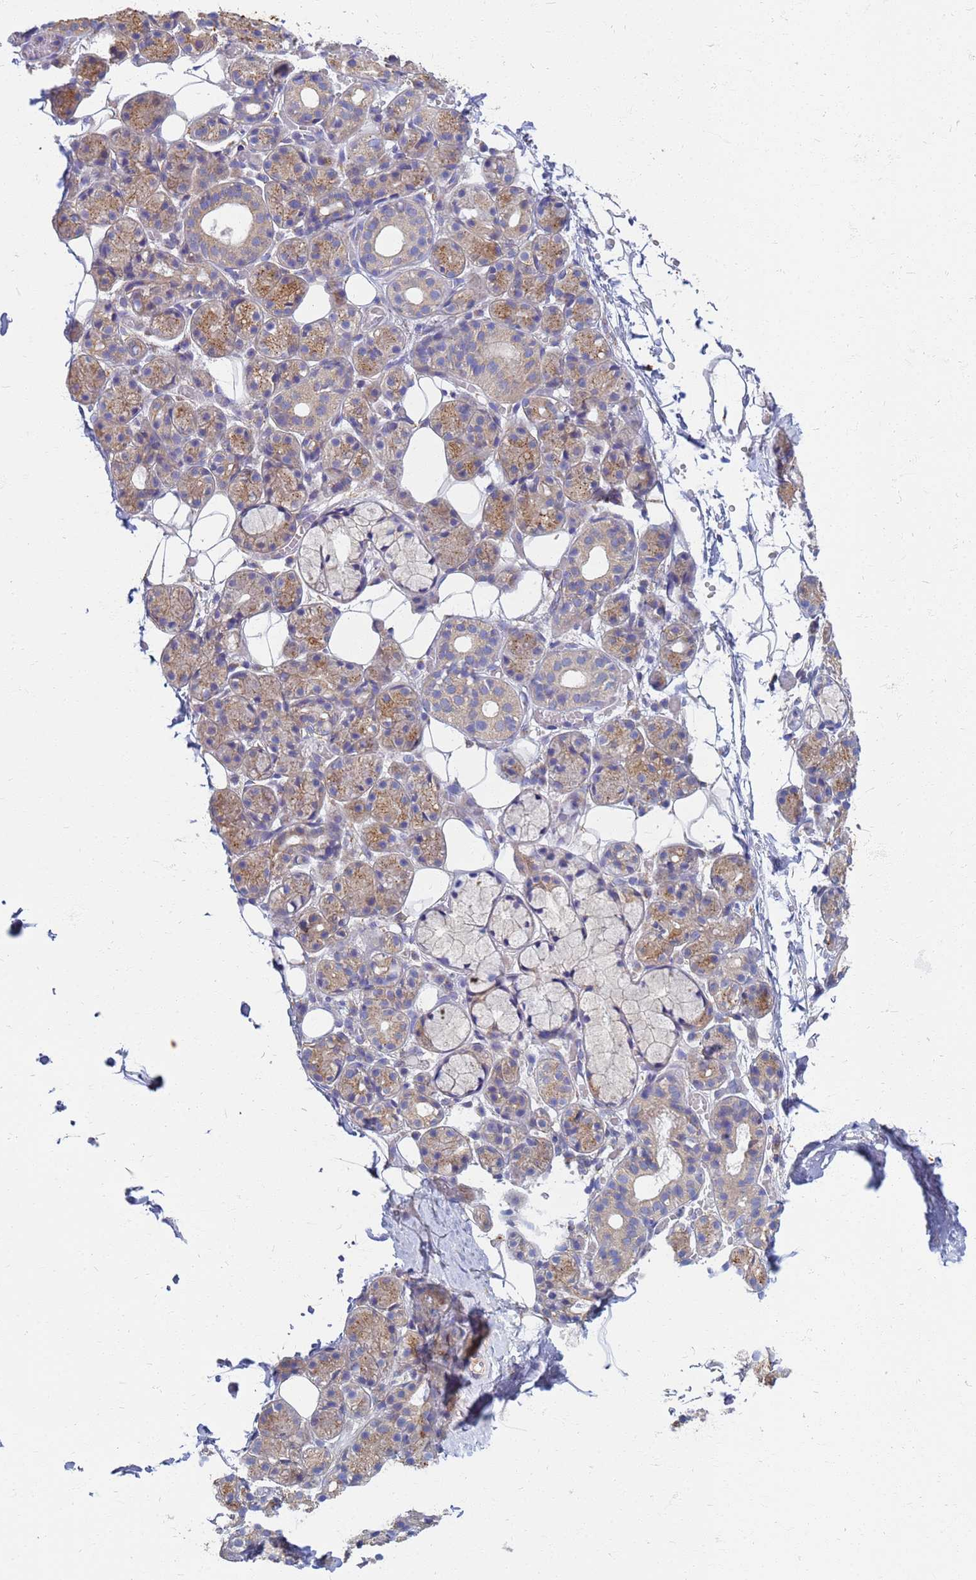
{"staining": {"intensity": "moderate", "quantity": "25%-75%", "location": "cytoplasmic/membranous"}, "tissue": "salivary gland", "cell_type": "Glandular cells", "image_type": "normal", "snomed": [{"axis": "morphology", "description": "Normal tissue, NOS"}, {"axis": "topography", "description": "Salivary gland"}], "caption": "Protein expression analysis of unremarkable human salivary gland reveals moderate cytoplasmic/membranous staining in approximately 25%-75% of glandular cells. (brown staining indicates protein expression, while blue staining denotes nuclei).", "gene": "EEA1", "patient": {"sex": "male", "age": 63}}